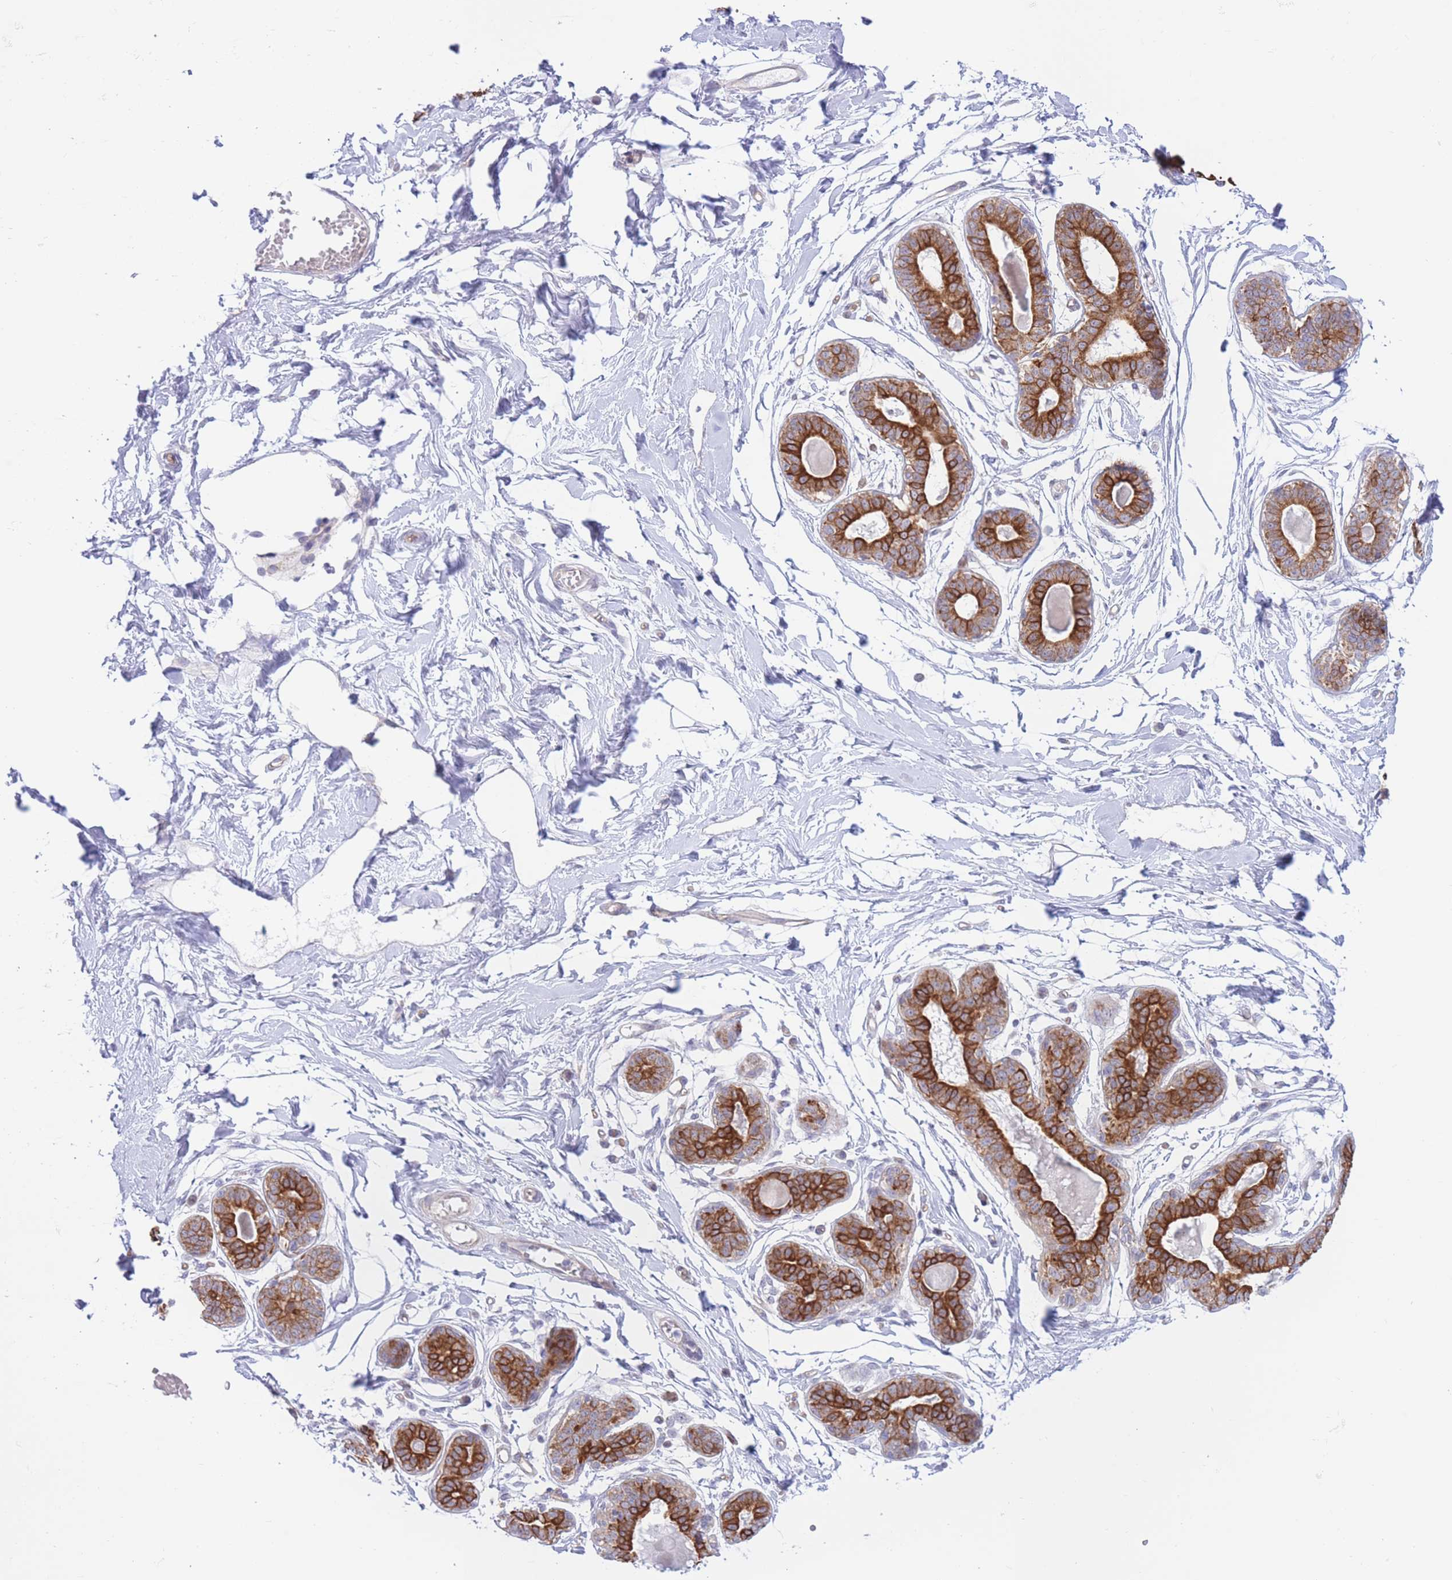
{"staining": {"intensity": "negative", "quantity": "none", "location": "none"}, "tissue": "breast", "cell_type": "Adipocytes", "image_type": "normal", "snomed": [{"axis": "morphology", "description": "Normal tissue, NOS"}, {"axis": "topography", "description": "Breast"}], "caption": "The immunohistochemistry micrograph has no significant staining in adipocytes of breast. (Stains: DAB immunohistochemistry (IHC) with hematoxylin counter stain, Microscopy: brightfield microscopy at high magnification).", "gene": "MRPS31", "patient": {"sex": "female", "age": 45}}